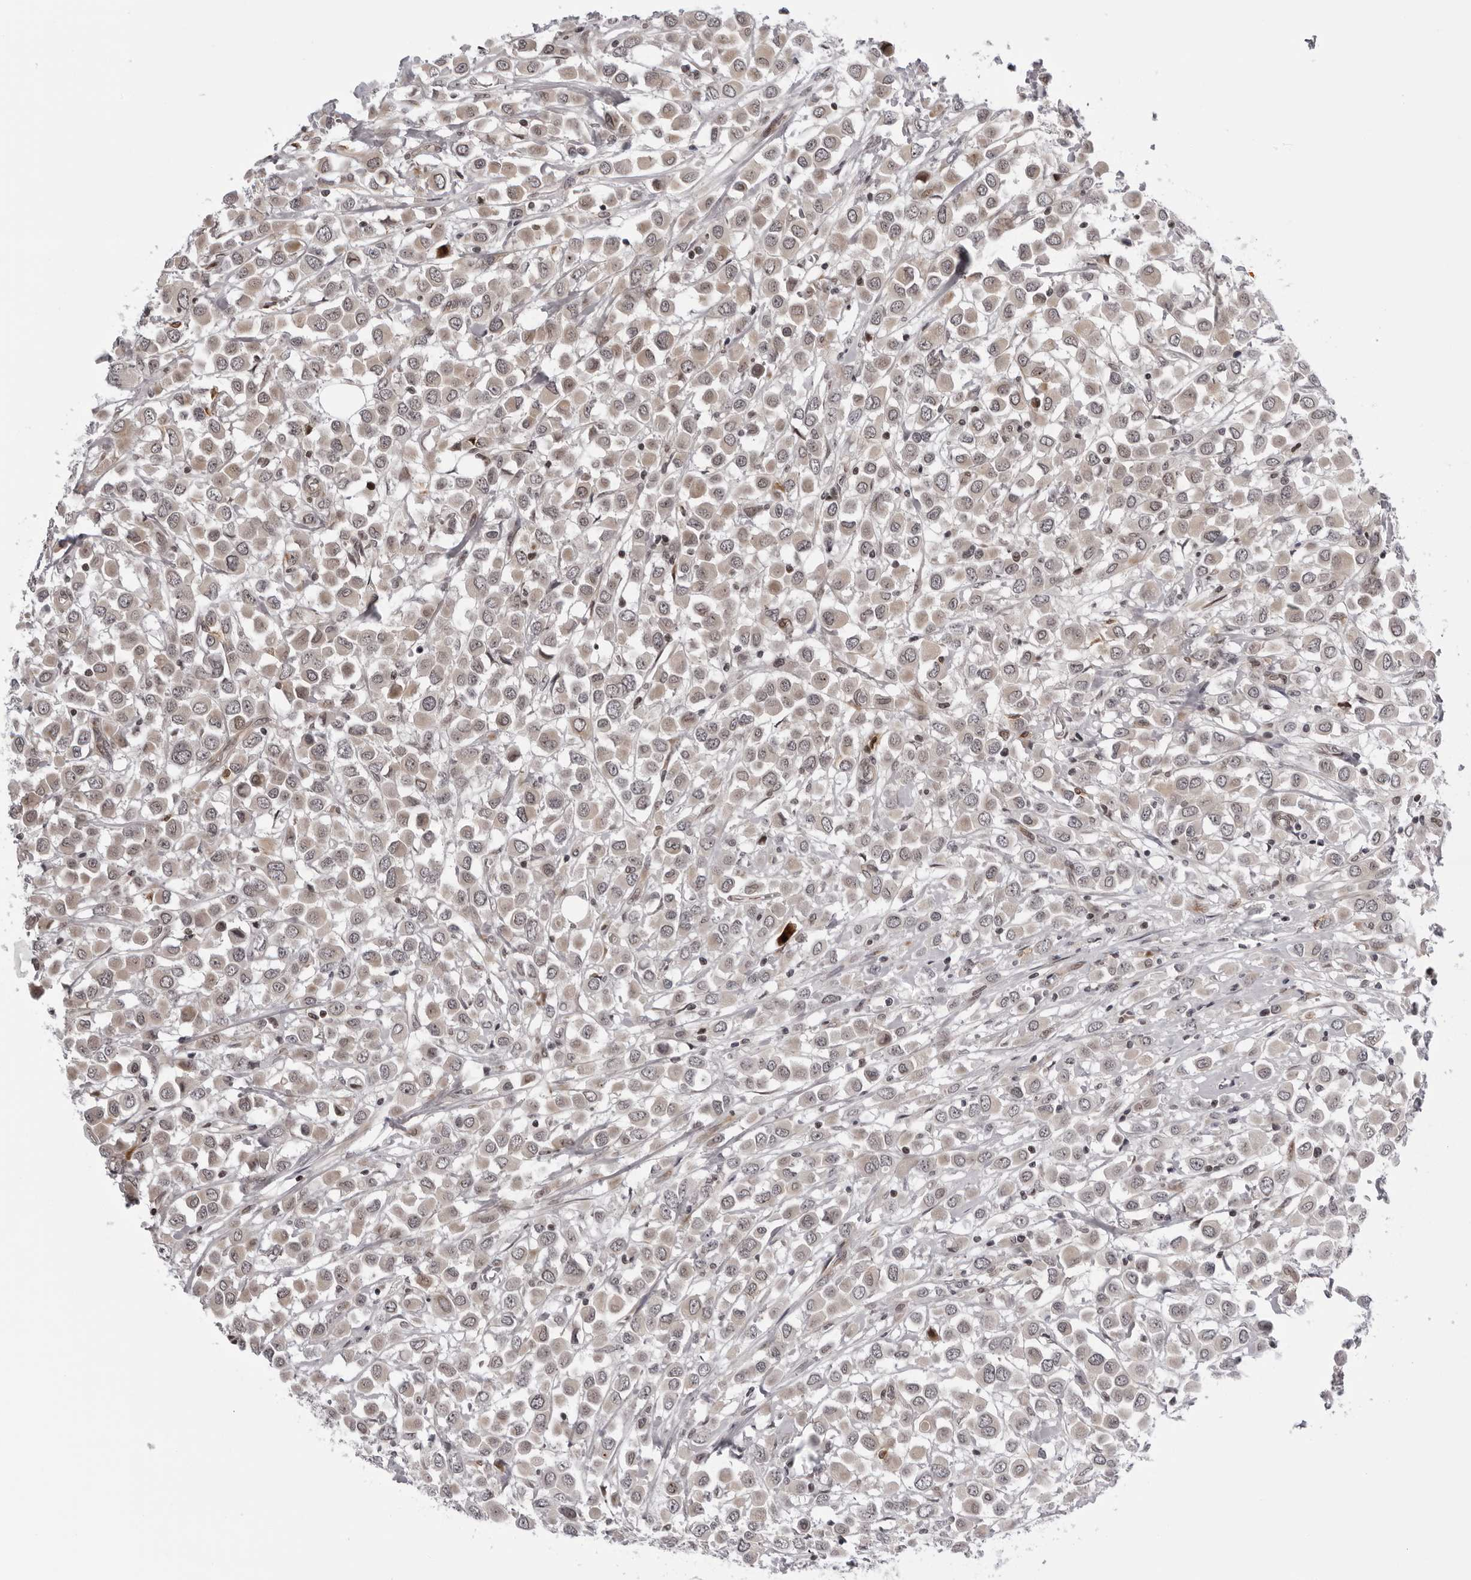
{"staining": {"intensity": "weak", "quantity": "25%-75%", "location": "cytoplasmic/membranous"}, "tissue": "breast cancer", "cell_type": "Tumor cells", "image_type": "cancer", "snomed": [{"axis": "morphology", "description": "Duct carcinoma"}, {"axis": "topography", "description": "Breast"}], "caption": "Protein expression analysis of breast cancer demonstrates weak cytoplasmic/membranous staining in about 25%-75% of tumor cells. The staining was performed using DAB, with brown indicating positive protein expression. Nuclei are stained blue with hematoxylin.", "gene": "GCSAML", "patient": {"sex": "female", "age": 61}}